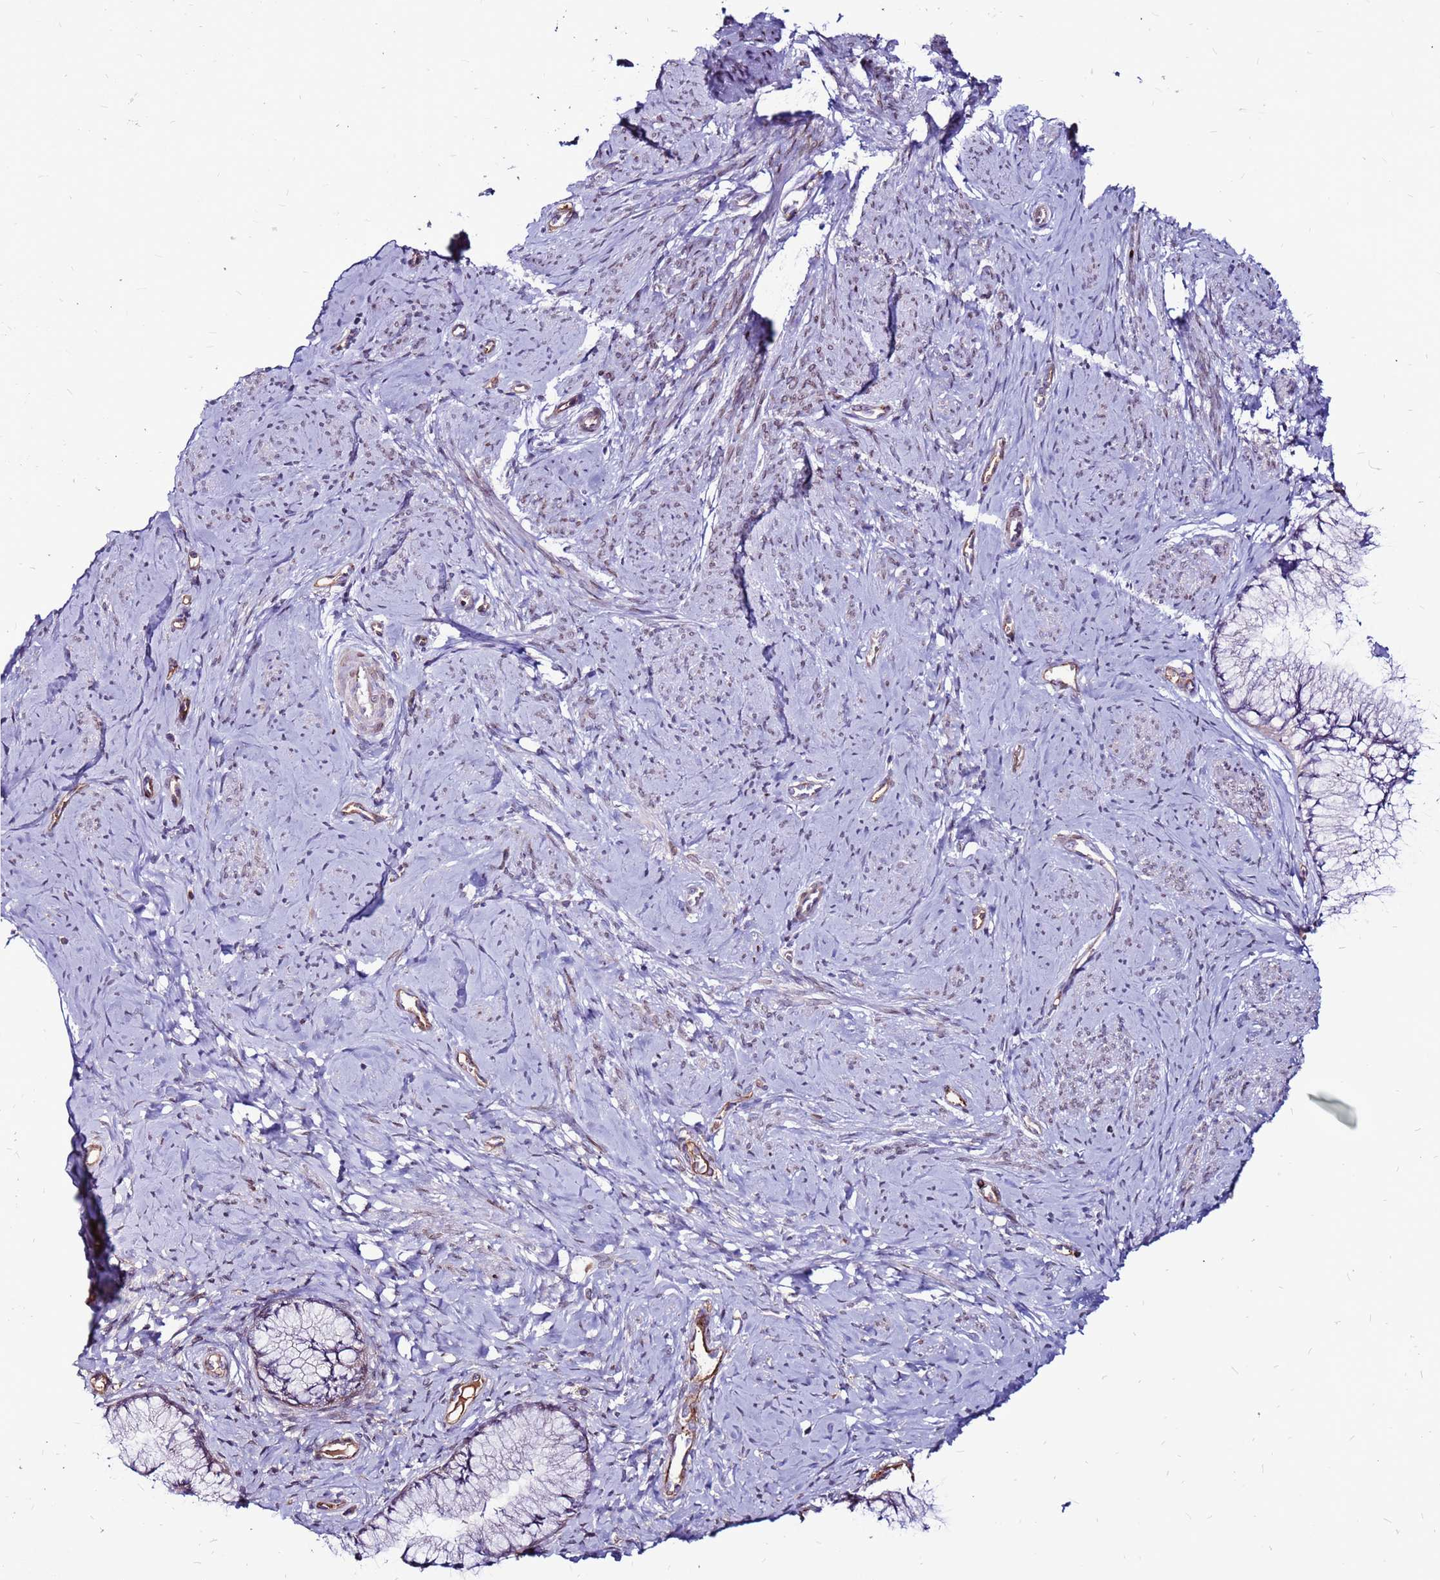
{"staining": {"intensity": "weak", "quantity": "<25%", "location": "cytoplasmic/membranous"}, "tissue": "cervix", "cell_type": "Glandular cells", "image_type": "normal", "snomed": [{"axis": "morphology", "description": "Normal tissue, NOS"}, {"axis": "topography", "description": "Cervix"}], "caption": "This is an immunohistochemistry micrograph of benign human cervix. There is no staining in glandular cells.", "gene": "CCDC71", "patient": {"sex": "female", "age": 42}}